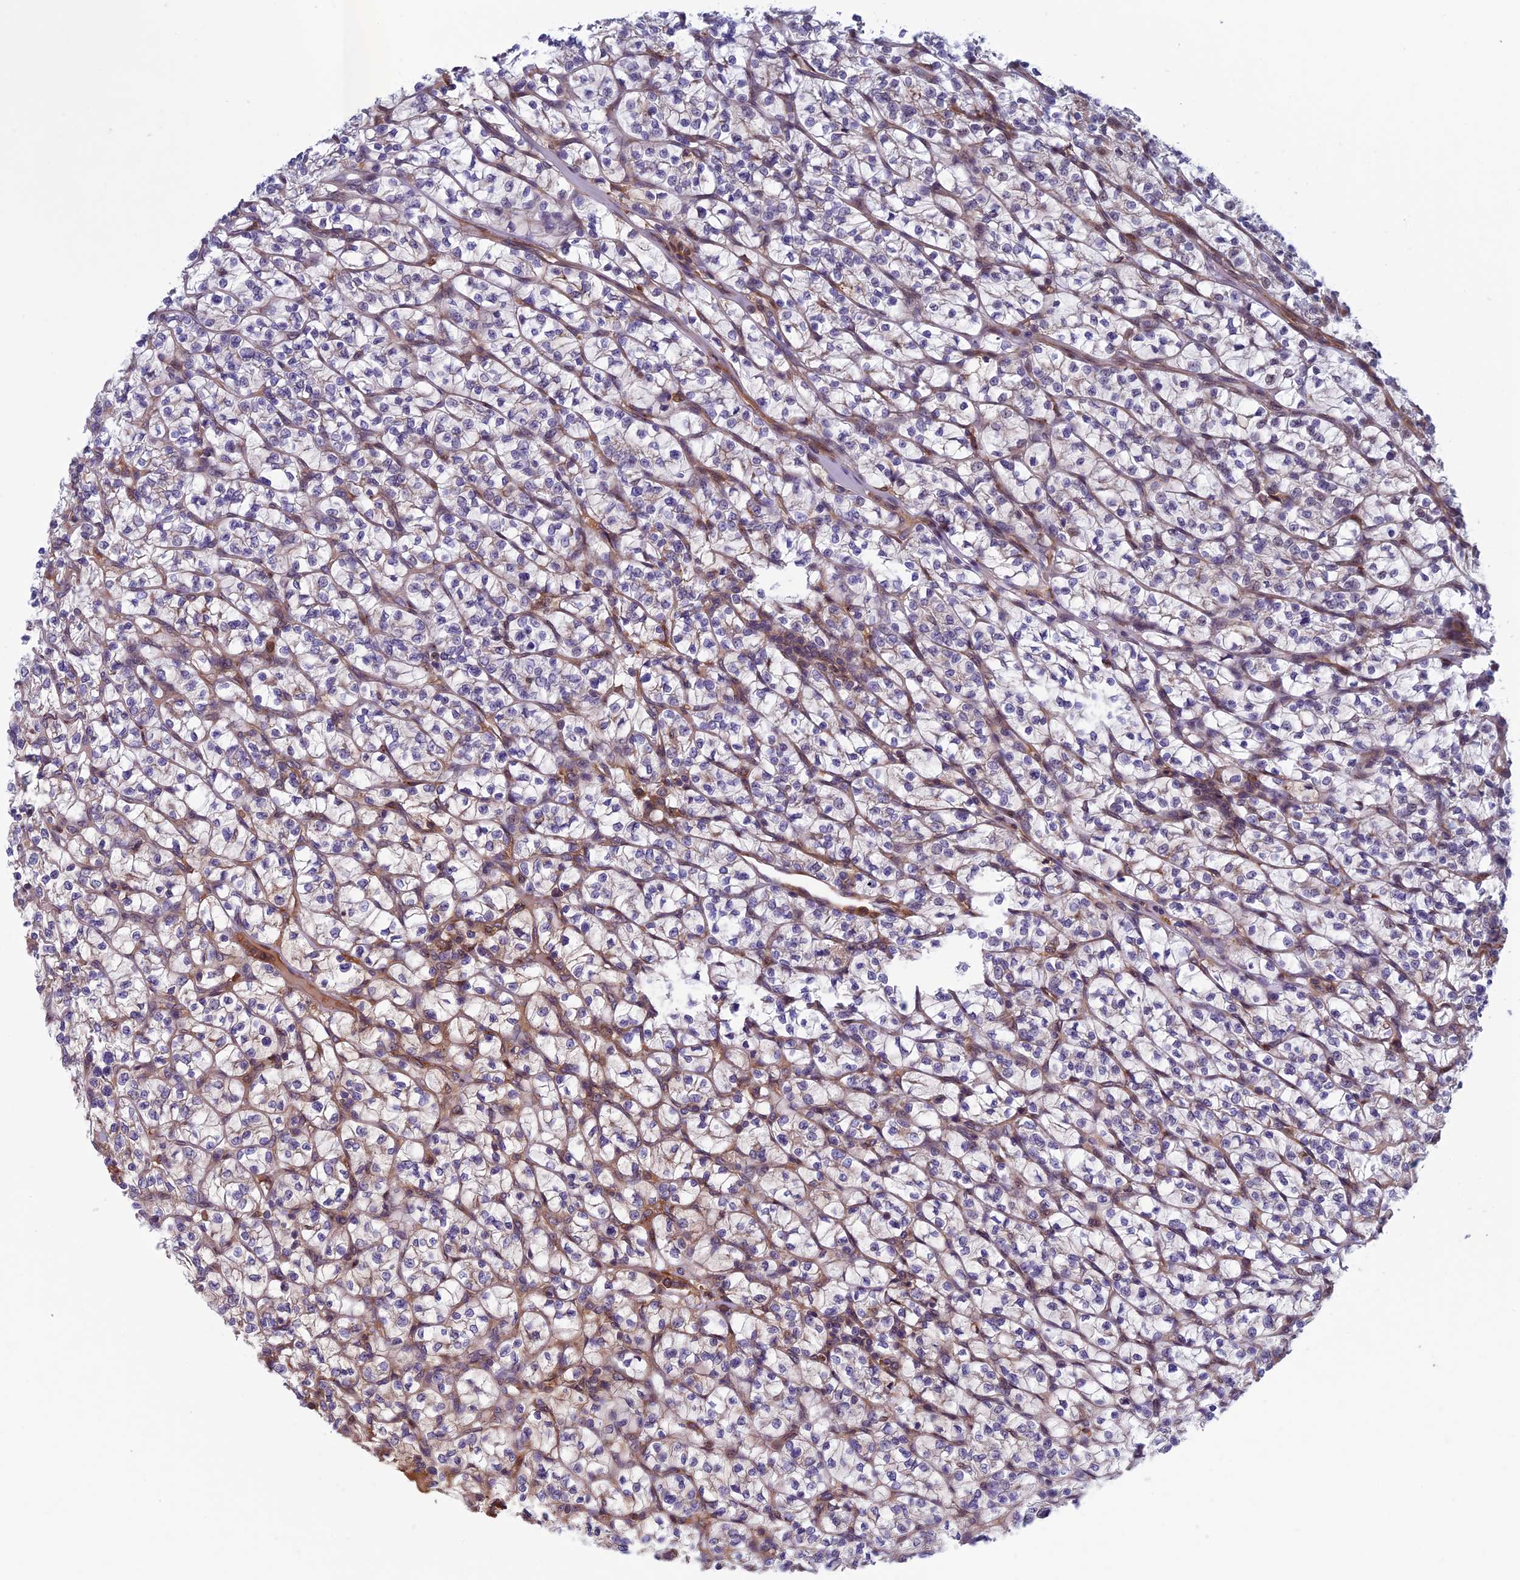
{"staining": {"intensity": "weak", "quantity": "<25%", "location": "cytoplasmic/membranous"}, "tissue": "renal cancer", "cell_type": "Tumor cells", "image_type": "cancer", "snomed": [{"axis": "morphology", "description": "Adenocarcinoma, NOS"}, {"axis": "topography", "description": "Kidney"}], "caption": "Tumor cells are negative for brown protein staining in renal adenocarcinoma. (Brightfield microscopy of DAB (3,3'-diaminobenzidine) immunohistochemistry at high magnification).", "gene": "FADS1", "patient": {"sex": "female", "age": 64}}